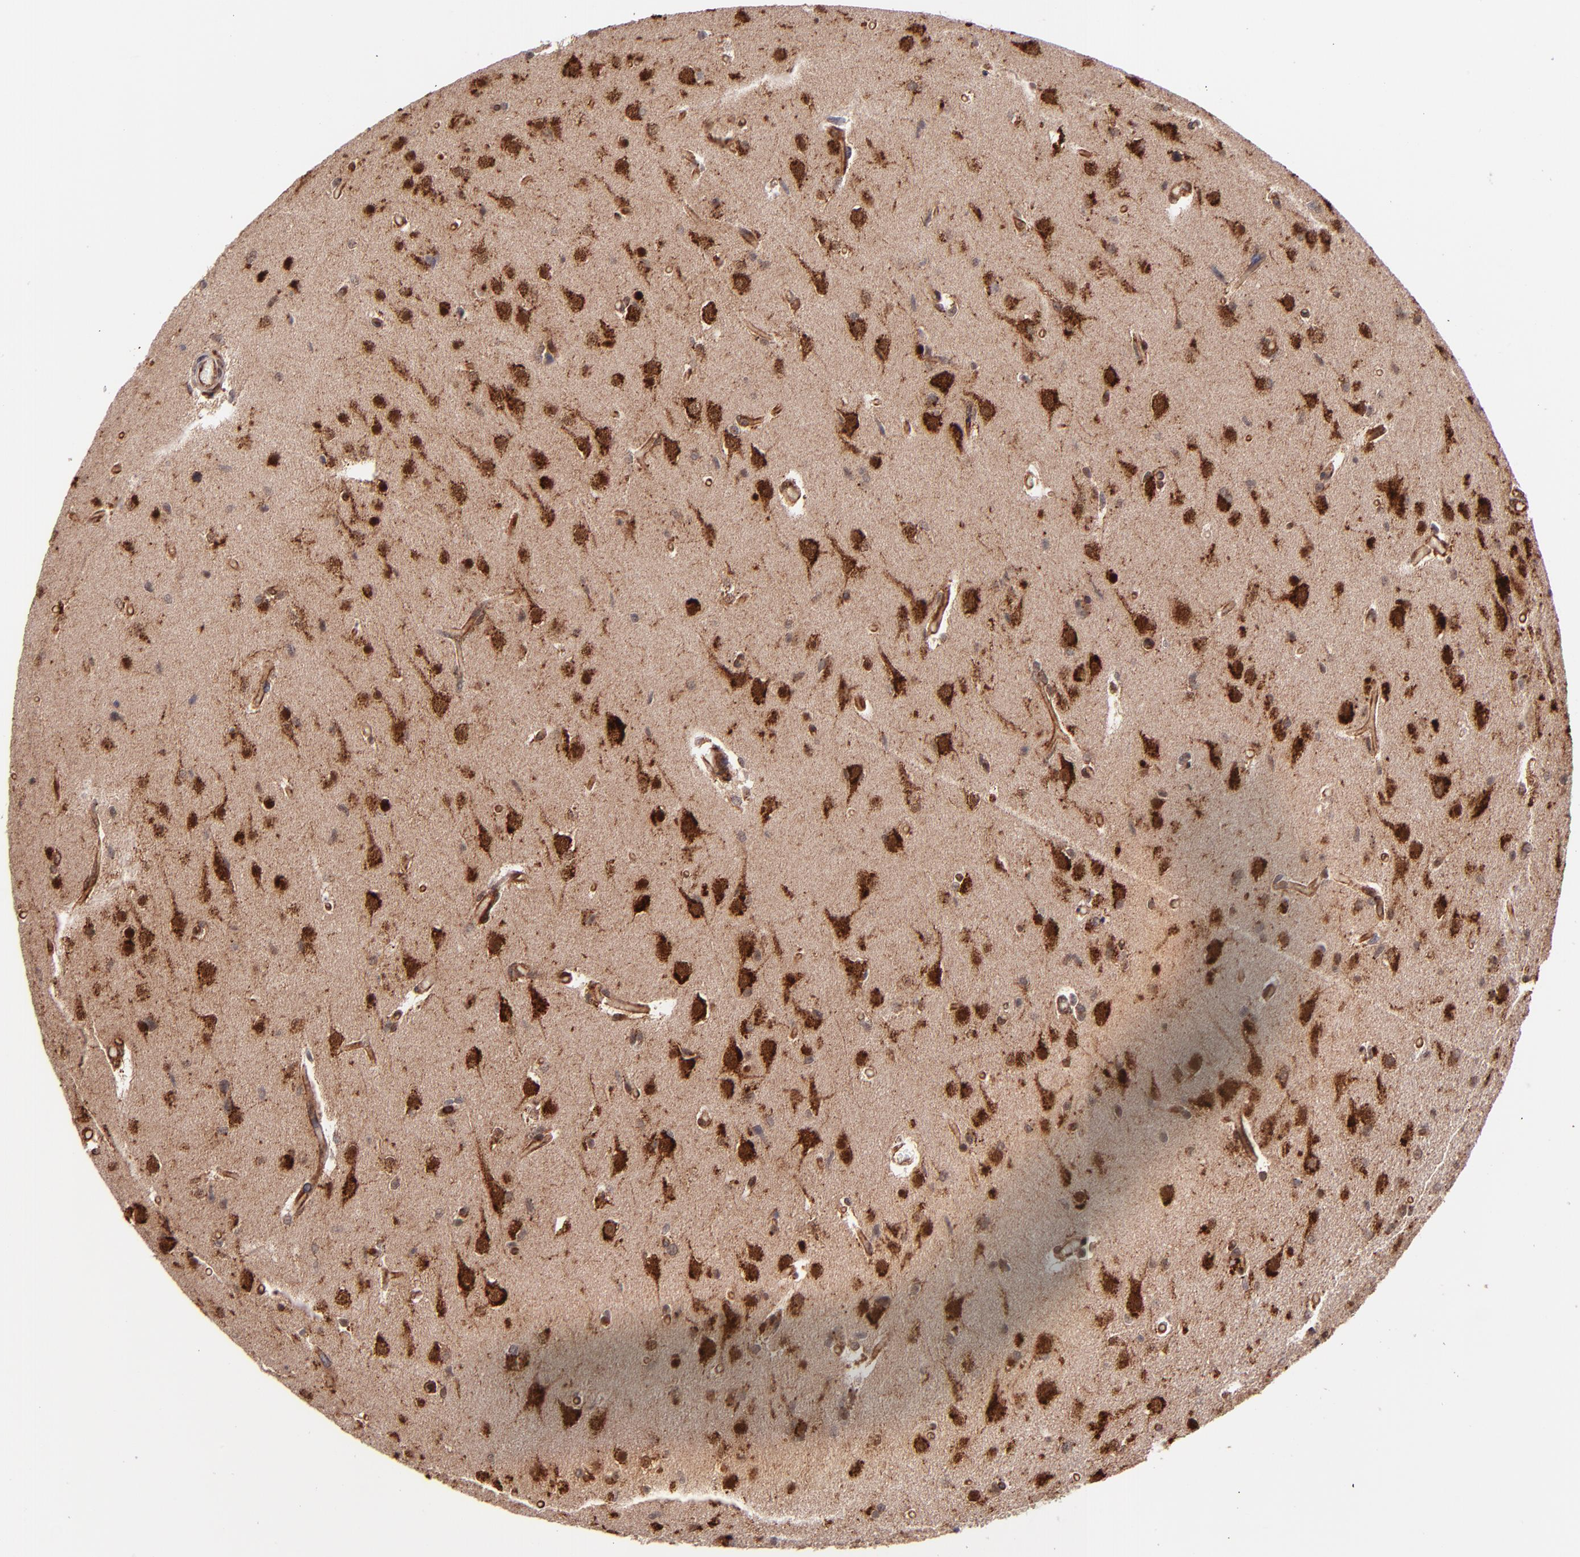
{"staining": {"intensity": "moderate", "quantity": "25%-75%", "location": "cytoplasmic/membranous,nuclear"}, "tissue": "glioma", "cell_type": "Tumor cells", "image_type": "cancer", "snomed": [{"axis": "morphology", "description": "Glioma, malignant, High grade"}, {"axis": "topography", "description": "Brain"}], "caption": "Tumor cells demonstrate moderate cytoplasmic/membranous and nuclear staining in about 25%-75% of cells in high-grade glioma (malignant).", "gene": "STX8", "patient": {"sex": "male", "age": 33}}